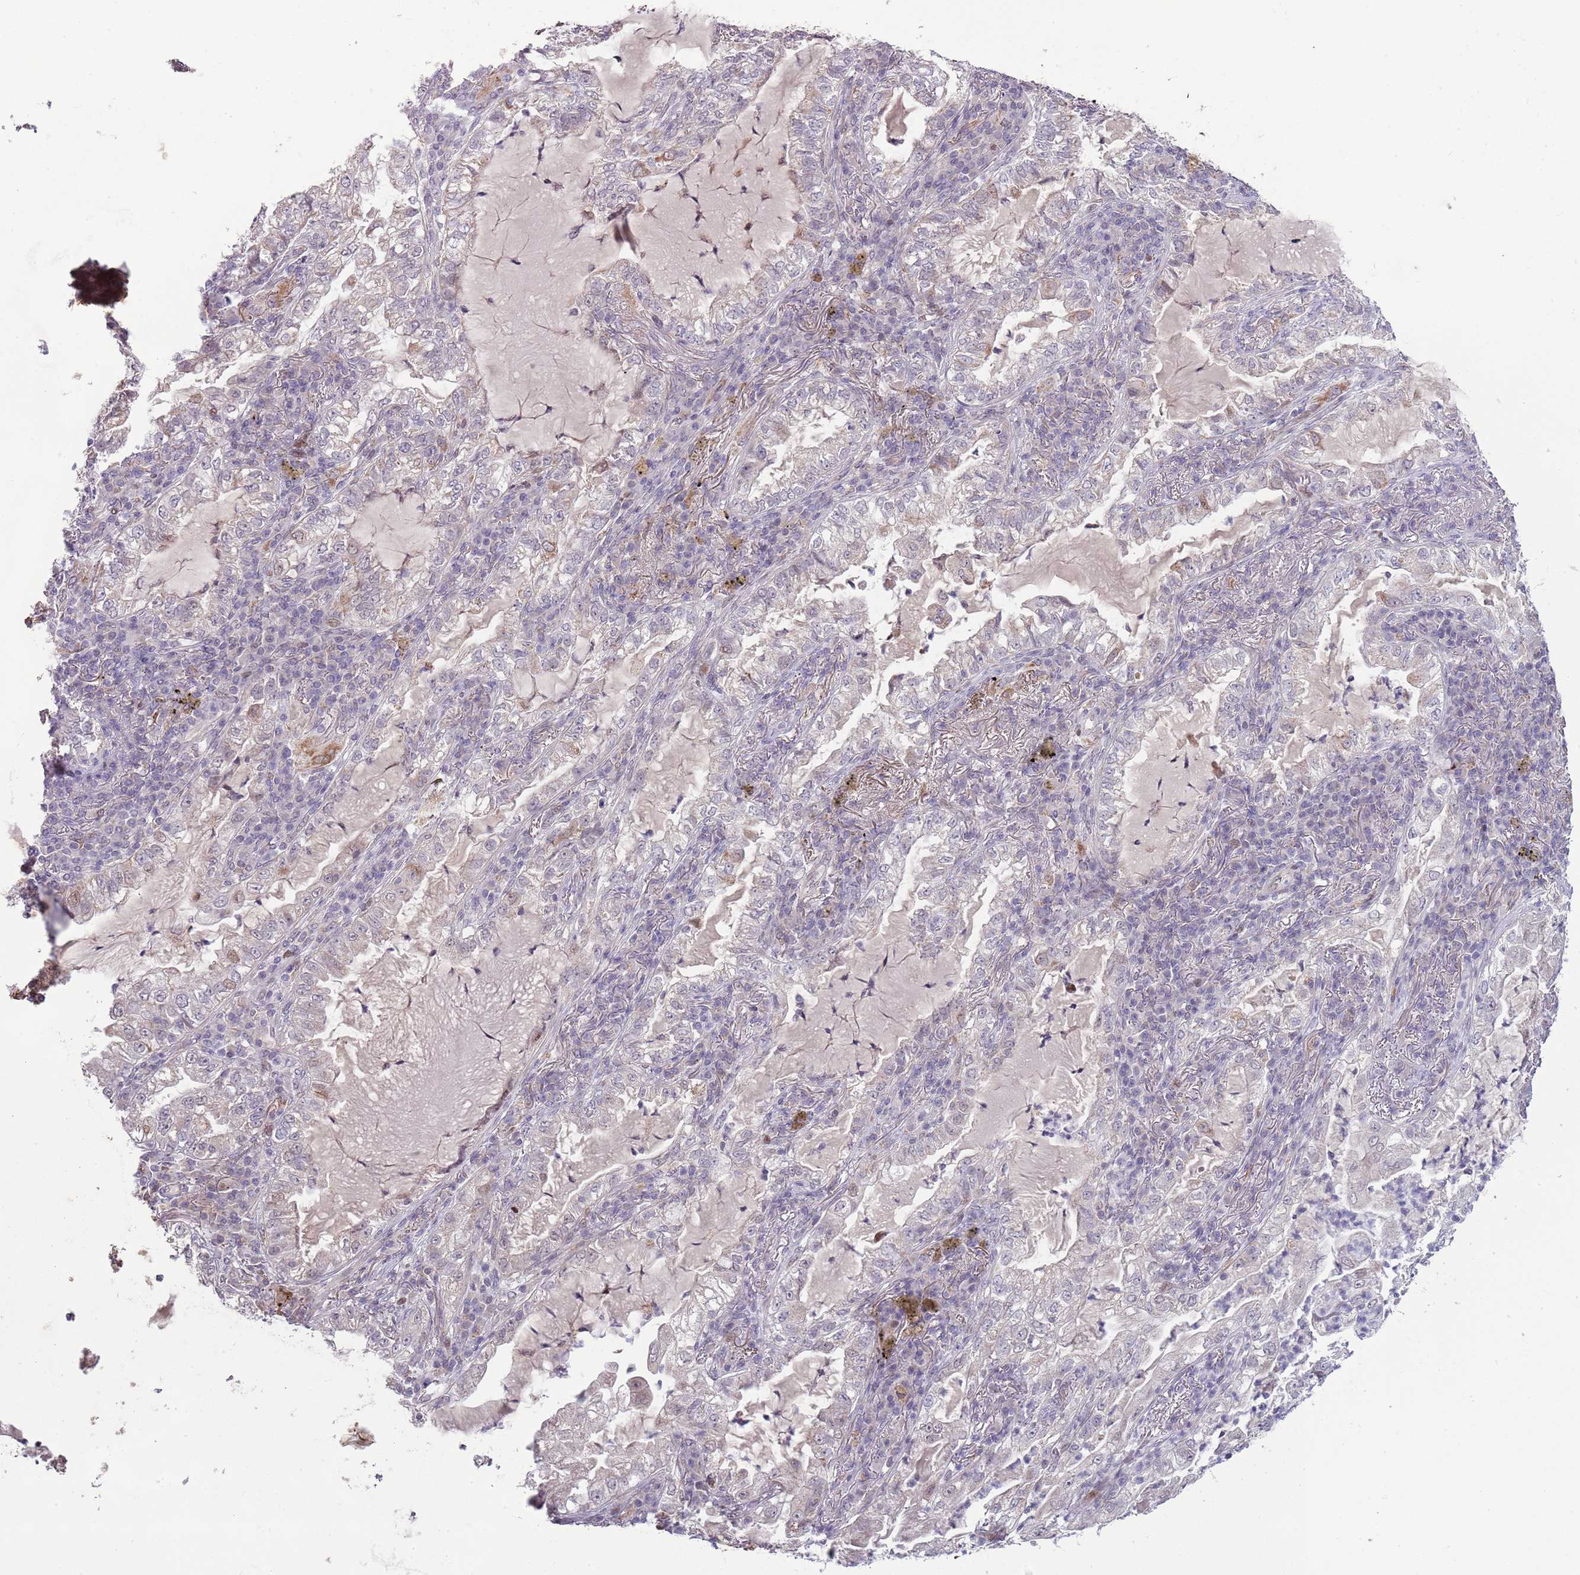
{"staining": {"intensity": "negative", "quantity": "none", "location": "none"}, "tissue": "lung cancer", "cell_type": "Tumor cells", "image_type": "cancer", "snomed": [{"axis": "morphology", "description": "Adenocarcinoma, NOS"}, {"axis": "topography", "description": "Lung"}], "caption": "A high-resolution histopathology image shows immunohistochemistry staining of lung adenocarcinoma, which shows no significant positivity in tumor cells.", "gene": "MLLT11", "patient": {"sex": "female", "age": 73}}